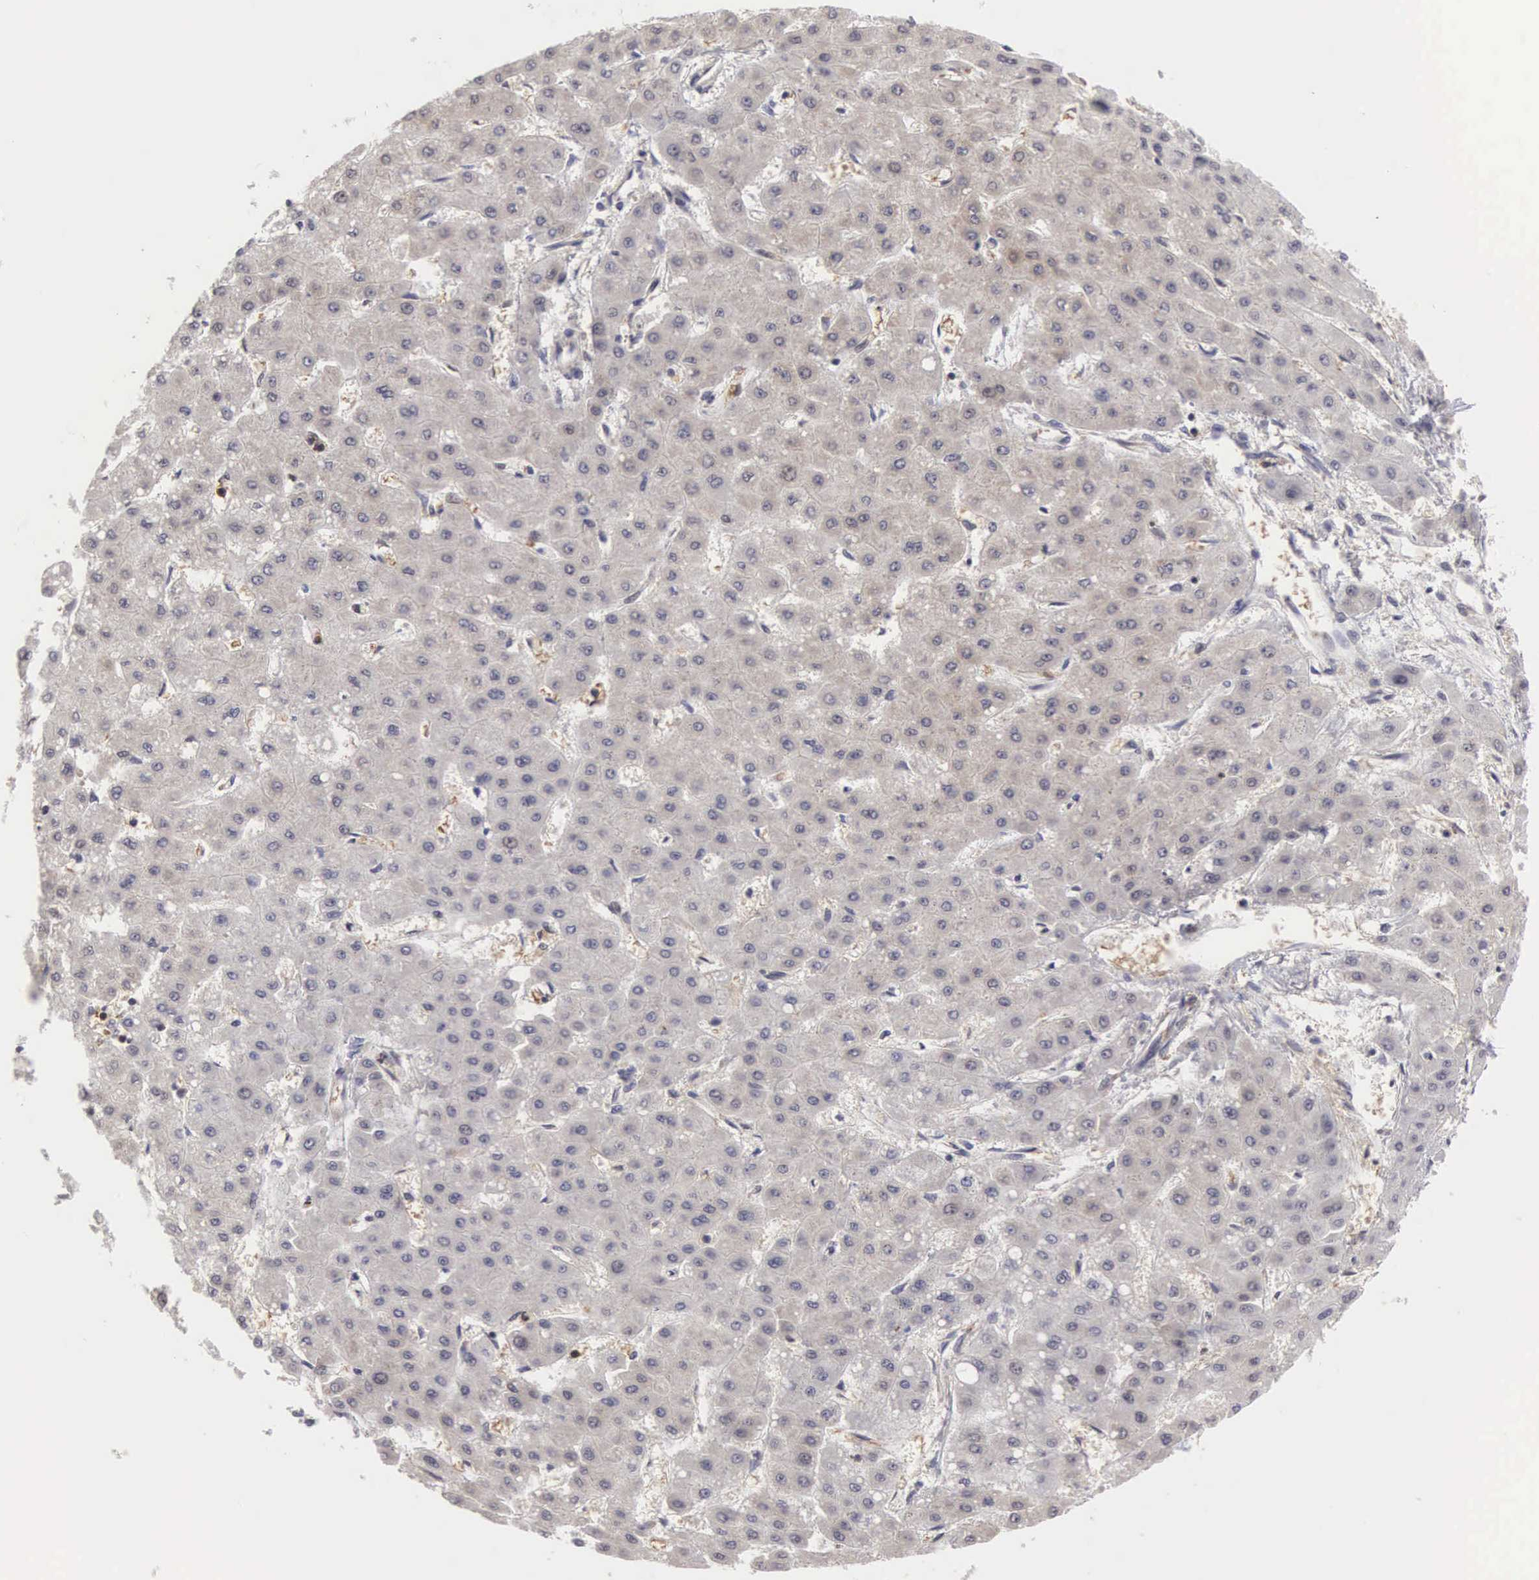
{"staining": {"intensity": "weak", "quantity": "<25%", "location": "cytoplasmic/membranous"}, "tissue": "liver cancer", "cell_type": "Tumor cells", "image_type": "cancer", "snomed": [{"axis": "morphology", "description": "Carcinoma, Hepatocellular, NOS"}, {"axis": "topography", "description": "Liver"}], "caption": "High magnification brightfield microscopy of hepatocellular carcinoma (liver) stained with DAB (3,3'-diaminobenzidine) (brown) and counterstained with hematoxylin (blue): tumor cells show no significant expression.", "gene": "ADSL", "patient": {"sex": "female", "age": 52}}